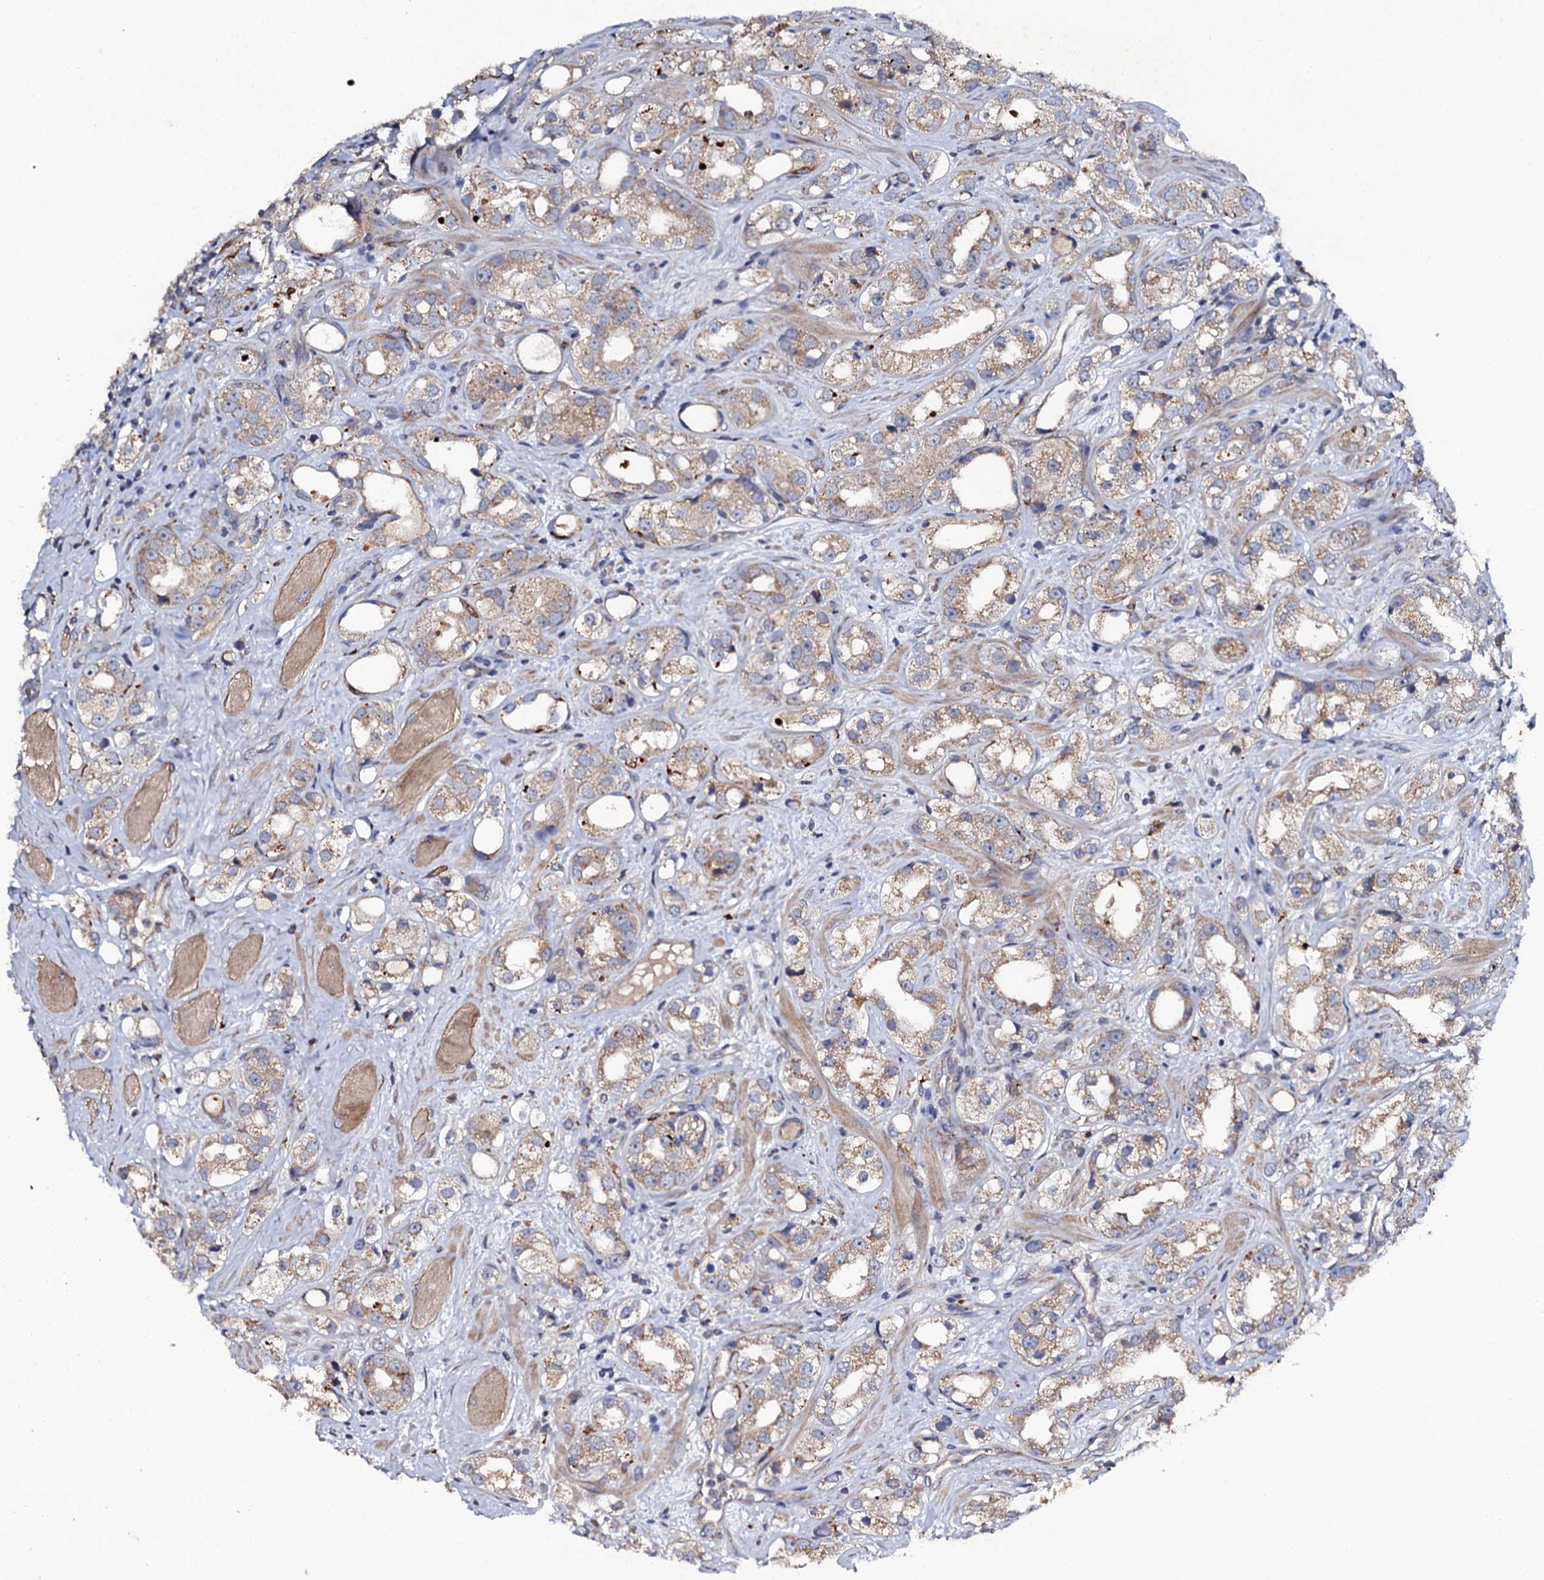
{"staining": {"intensity": "weak", "quantity": ">75%", "location": "cytoplasmic/membranous"}, "tissue": "prostate cancer", "cell_type": "Tumor cells", "image_type": "cancer", "snomed": [{"axis": "morphology", "description": "Adenocarcinoma, NOS"}, {"axis": "topography", "description": "Prostate"}], "caption": "Immunohistochemical staining of adenocarcinoma (prostate) displays low levels of weak cytoplasmic/membranous staining in approximately >75% of tumor cells. (Brightfield microscopy of DAB IHC at high magnification).", "gene": "LRRC28", "patient": {"sex": "male", "age": 79}}